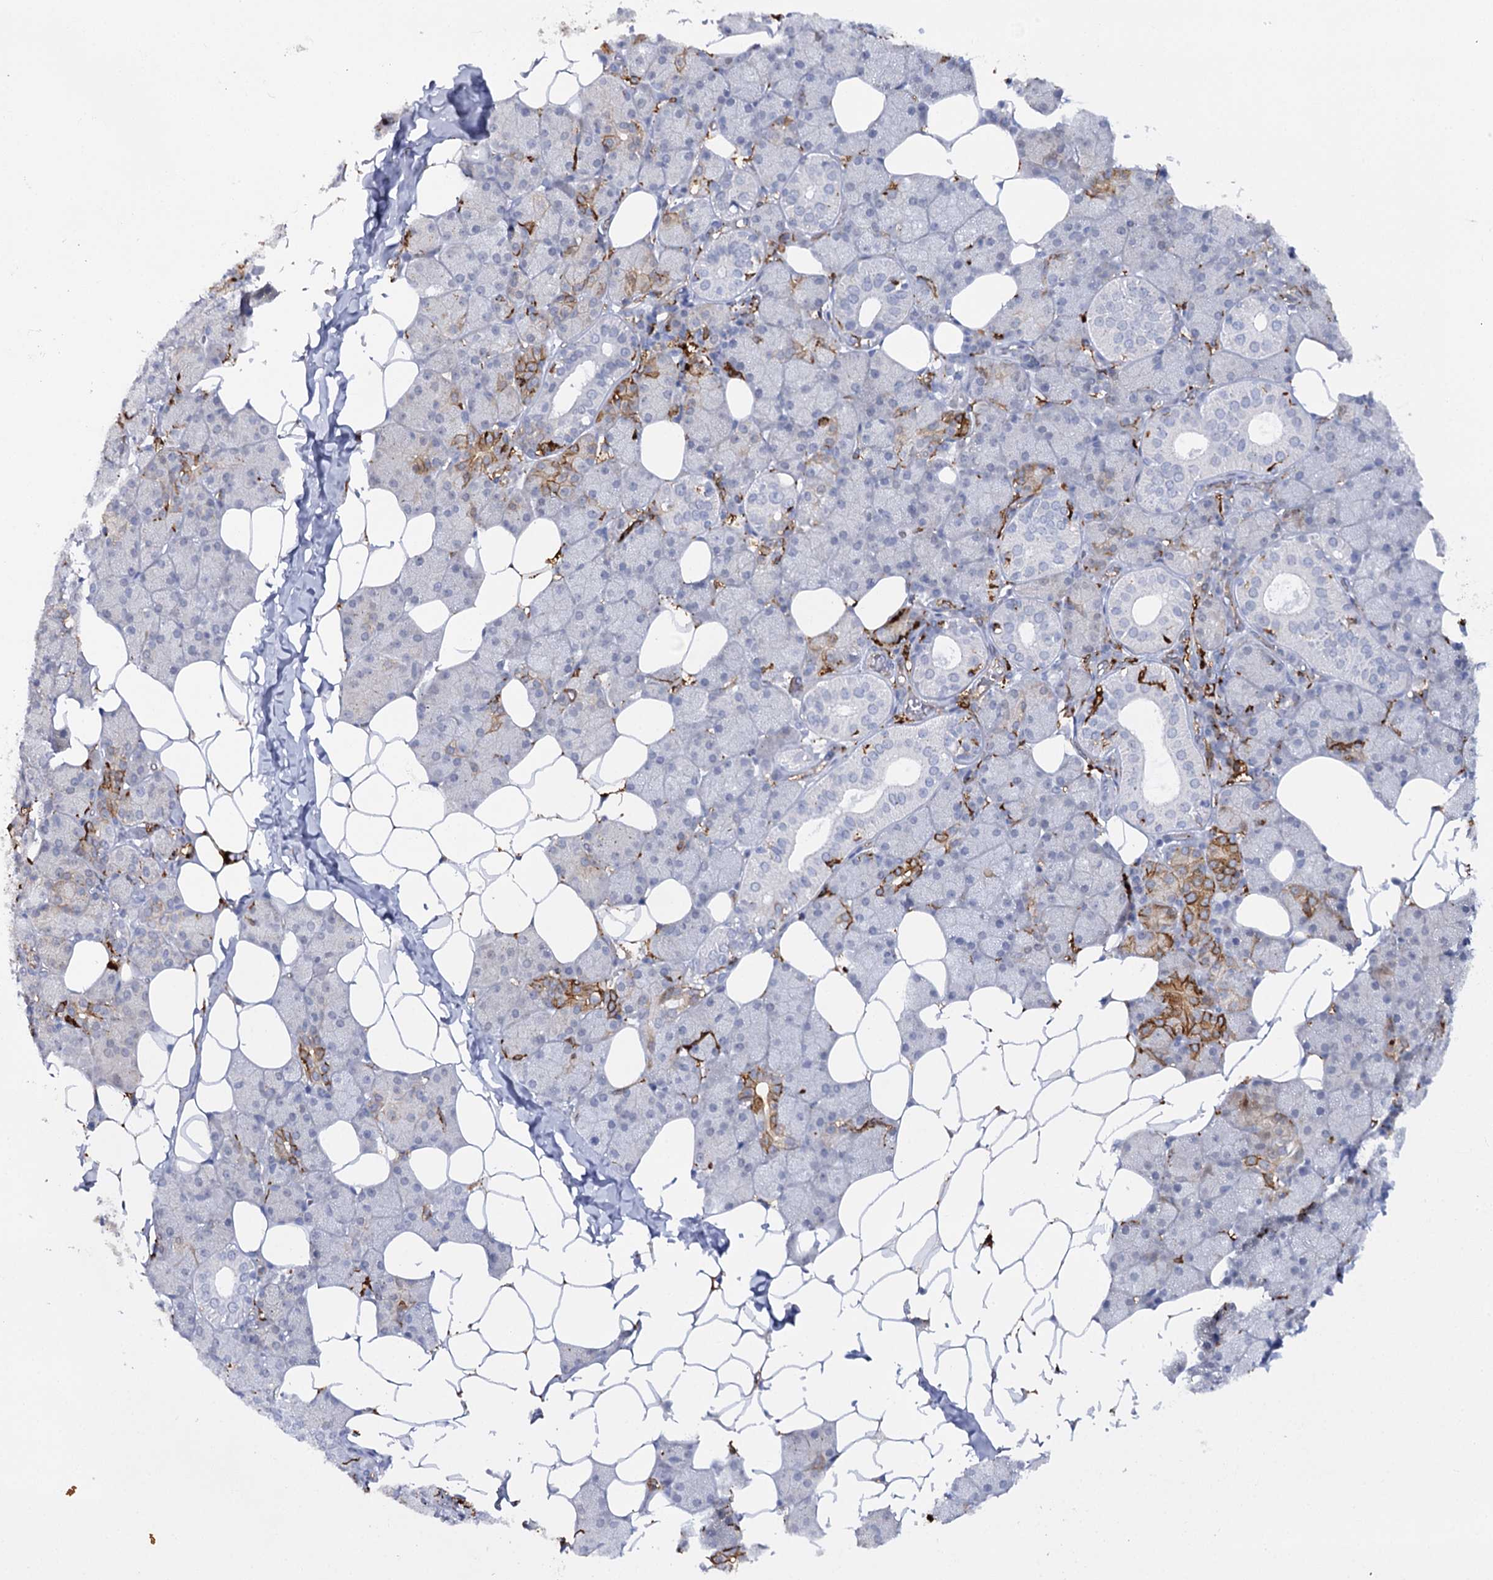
{"staining": {"intensity": "moderate", "quantity": "<25%", "location": "cytoplasmic/membranous"}, "tissue": "salivary gland", "cell_type": "Glandular cells", "image_type": "normal", "snomed": [{"axis": "morphology", "description": "Normal tissue, NOS"}, {"axis": "topography", "description": "Salivary gland"}], "caption": "Moderate cytoplasmic/membranous positivity for a protein is appreciated in about <25% of glandular cells of benign salivary gland using IHC.", "gene": "PIWIL4", "patient": {"sex": "female", "age": 33}}